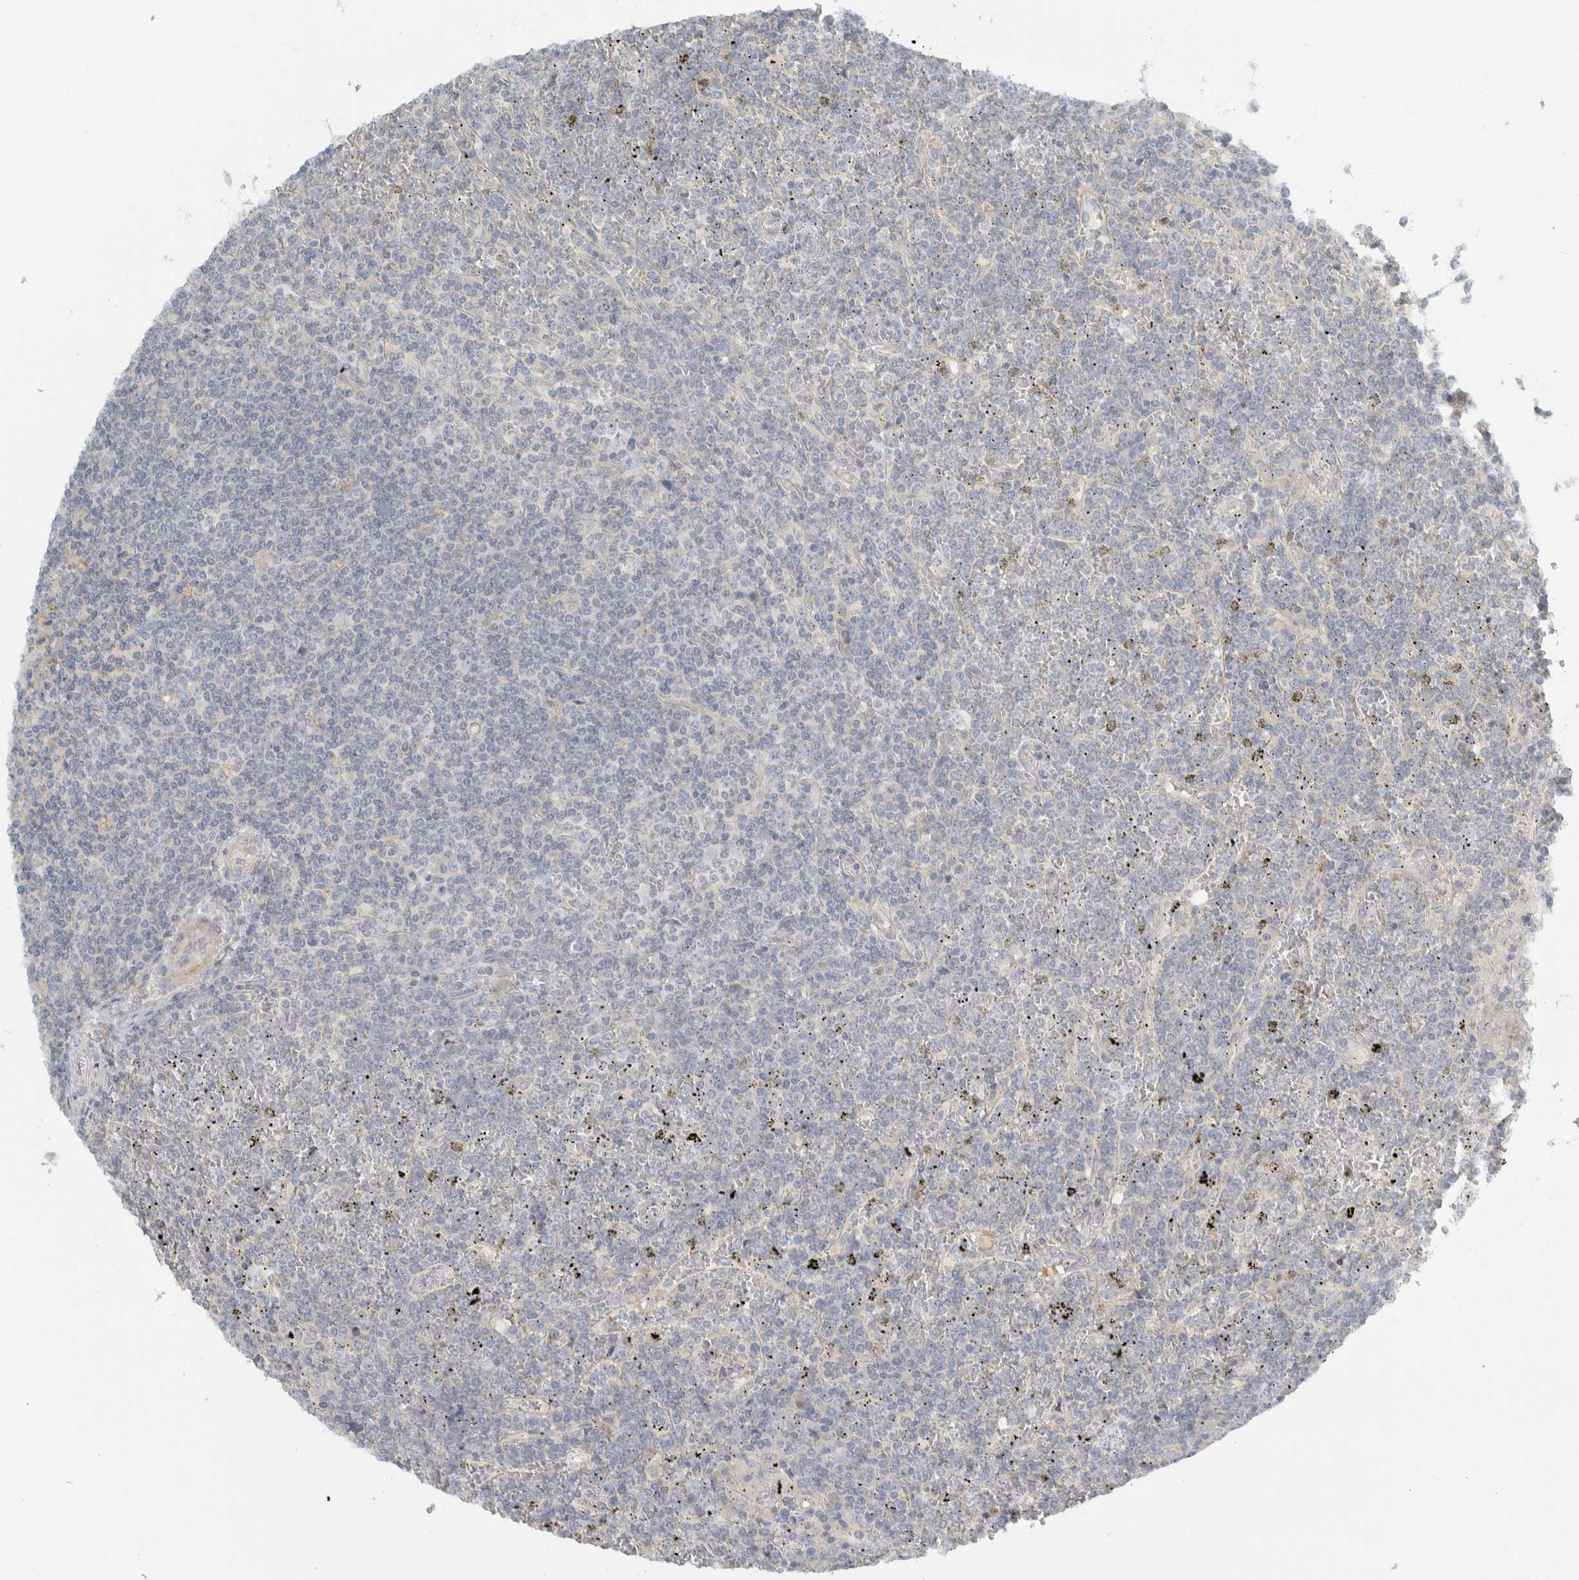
{"staining": {"intensity": "negative", "quantity": "none", "location": "none"}, "tissue": "lymphoma", "cell_type": "Tumor cells", "image_type": "cancer", "snomed": [{"axis": "morphology", "description": "Malignant lymphoma, non-Hodgkin's type, Low grade"}, {"axis": "topography", "description": "Spleen"}], "caption": "Tumor cells show no significant staining in lymphoma.", "gene": "HGS", "patient": {"sex": "female", "age": 19}}